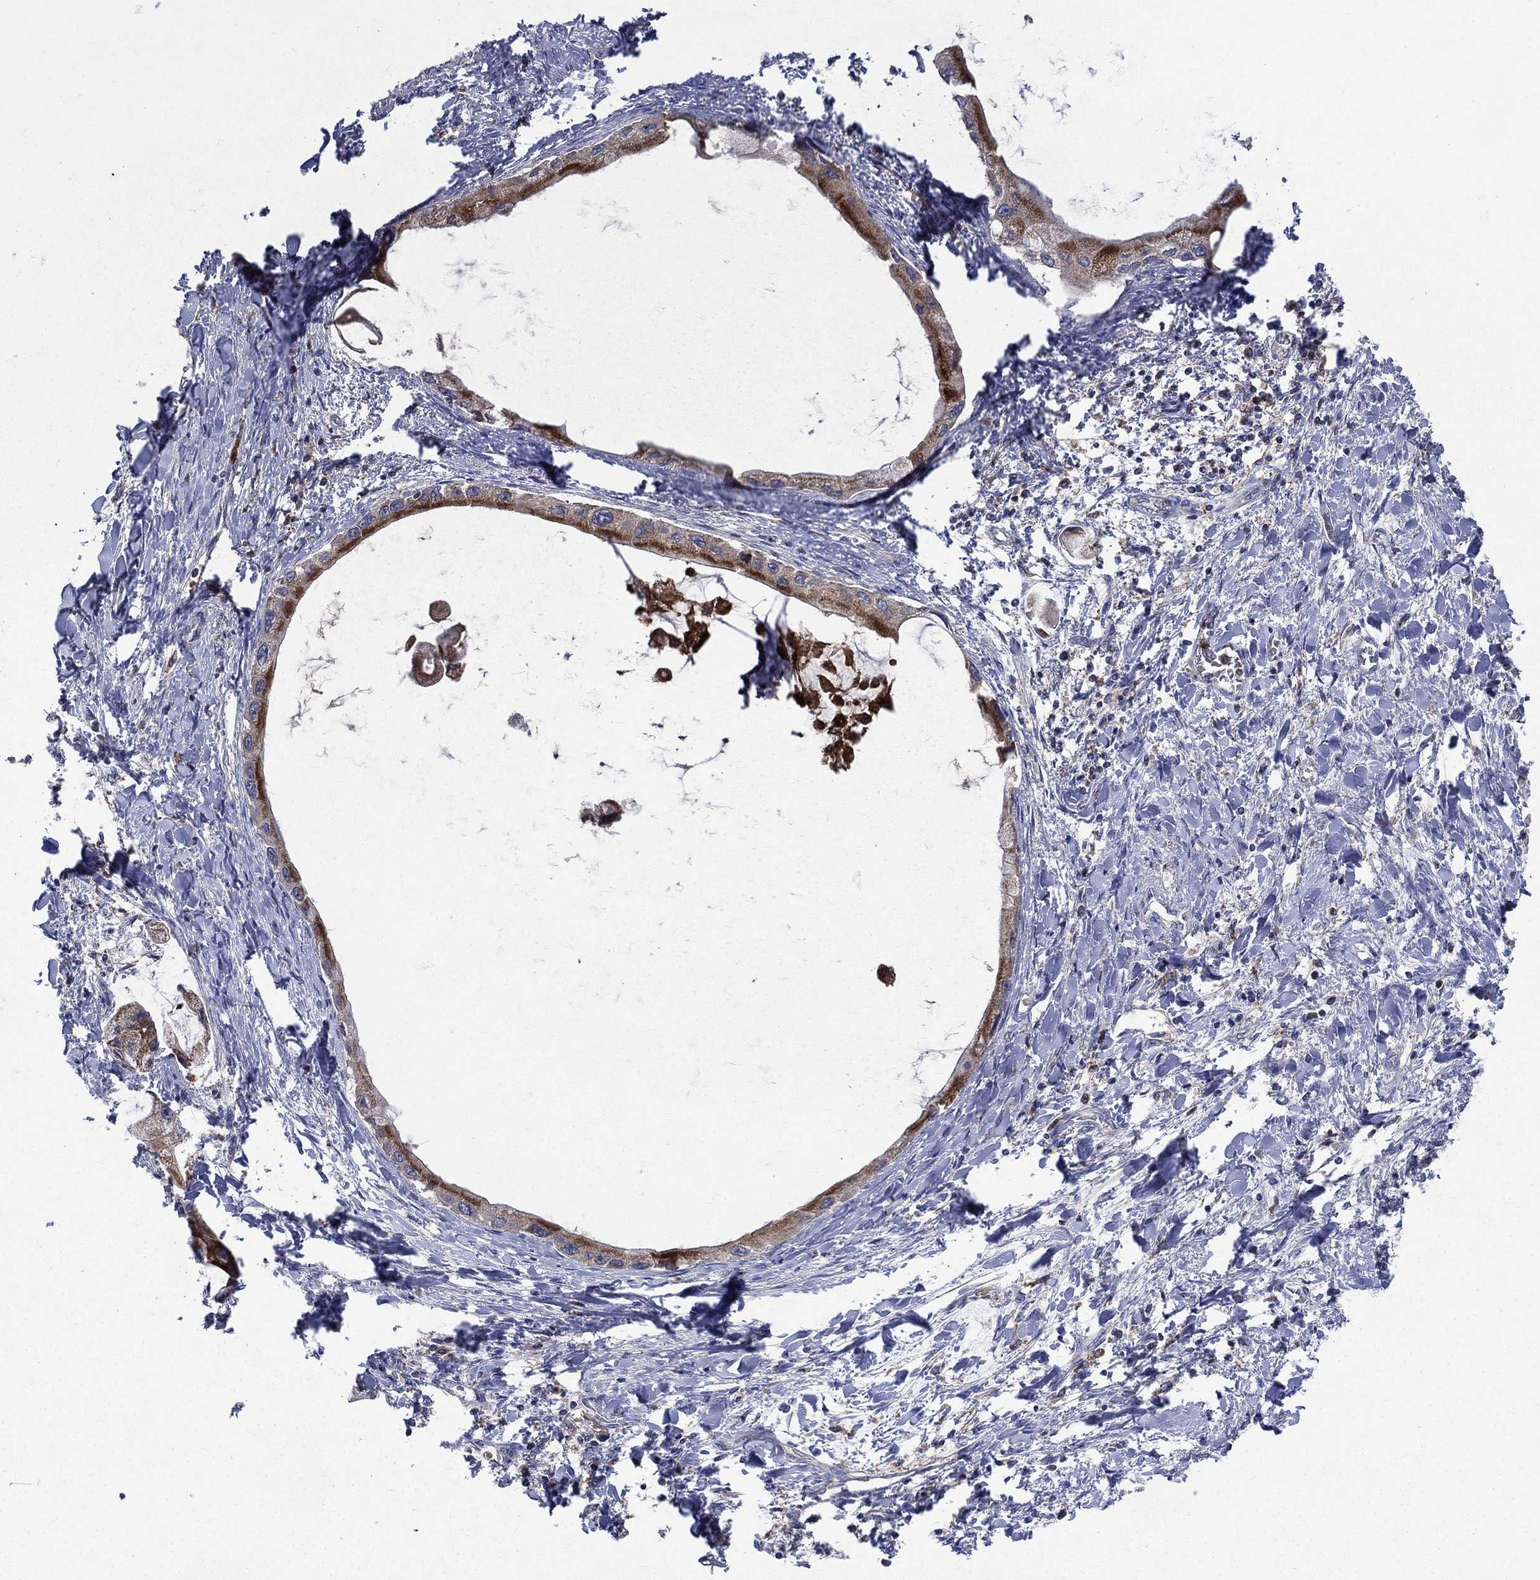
{"staining": {"intensity": "strong", "quantity": "25%-75%", "location": "cytoplasmic/membranous"}, "tissue": "liver cancer", "cell_type": "Tumor cells", "image_type": "cancer", "snomed": [{"axis": "morphology", "description": "Cholangiocarcinoma"}, {"axis": "topography", "description": "Liver"}], "caption": "Immunohistochemical staining of human cholangiocarcinoma (liver) displays strong cytoplasmic/membranous protein staining in approximately 25%-75% of tumor cells. (DAB (3,3'-diaminobenzidine) IHC with brightfield microscopy, high magnification).", "gene": "RNF19B", "patient": {"sex": "male", "age": 50}}